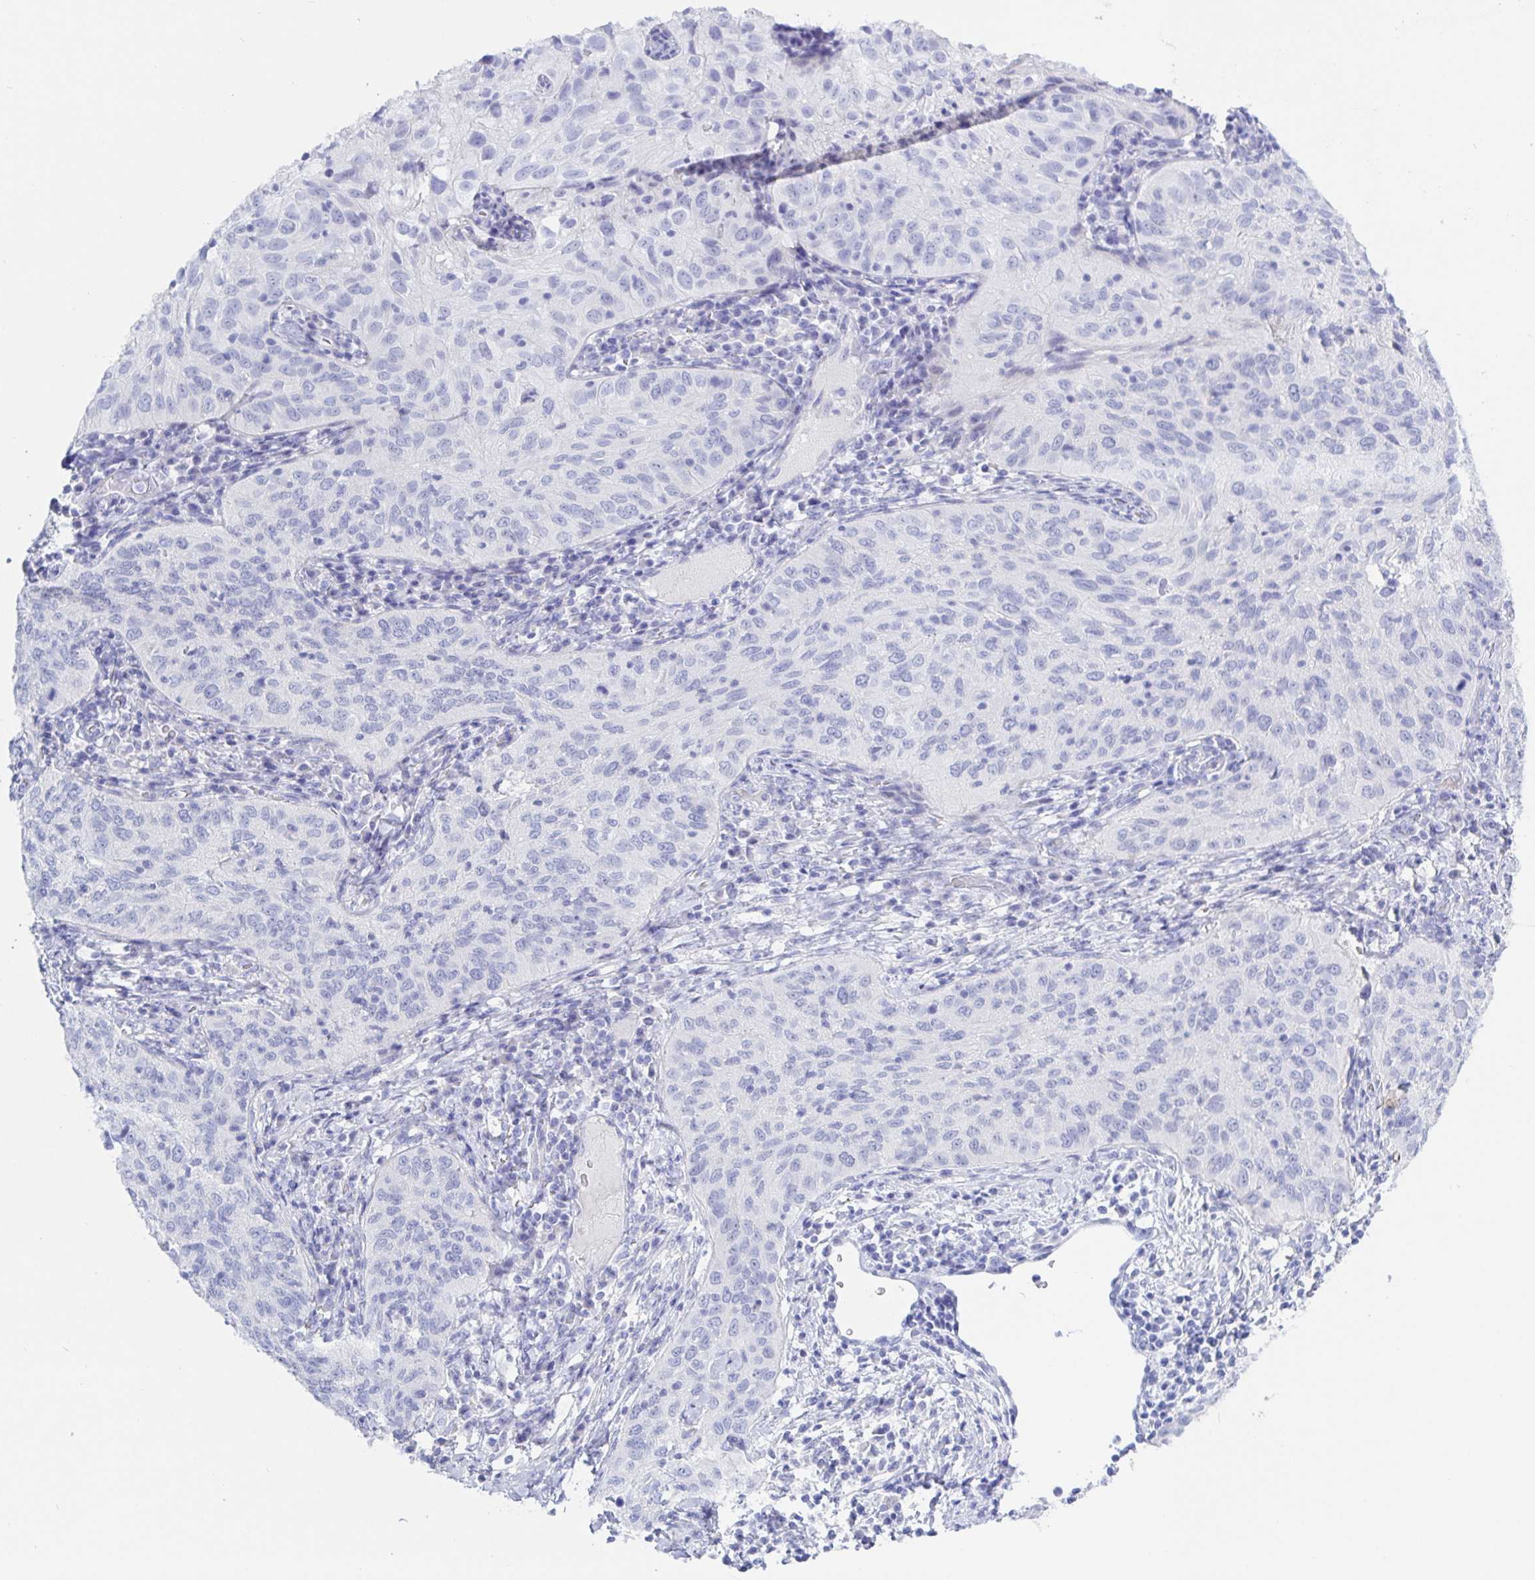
{"staining": {"intensity": "negative", "quantity": "none", "location": "none"}, "tissue": "cervical cancer", "cell_type": "Tumor cells", "image_type": "cancer", "snomed": [{"axis": "morphology", "description": "Squamous cell carcinoma, NOS"}, {"axis": "topography", "description": "Cervix"}], "caption": "DAB immunohistochemical staining of squamous cell carcinoma (cervical) shows no significant expression in tumor cells. (DAB (3,3'-diaminobenzidine) immunohistochemistry (IHC) with hematoxylin counter stain).", "gene": "KCNH6", "patient": {"sex": "female", "age": 52}}